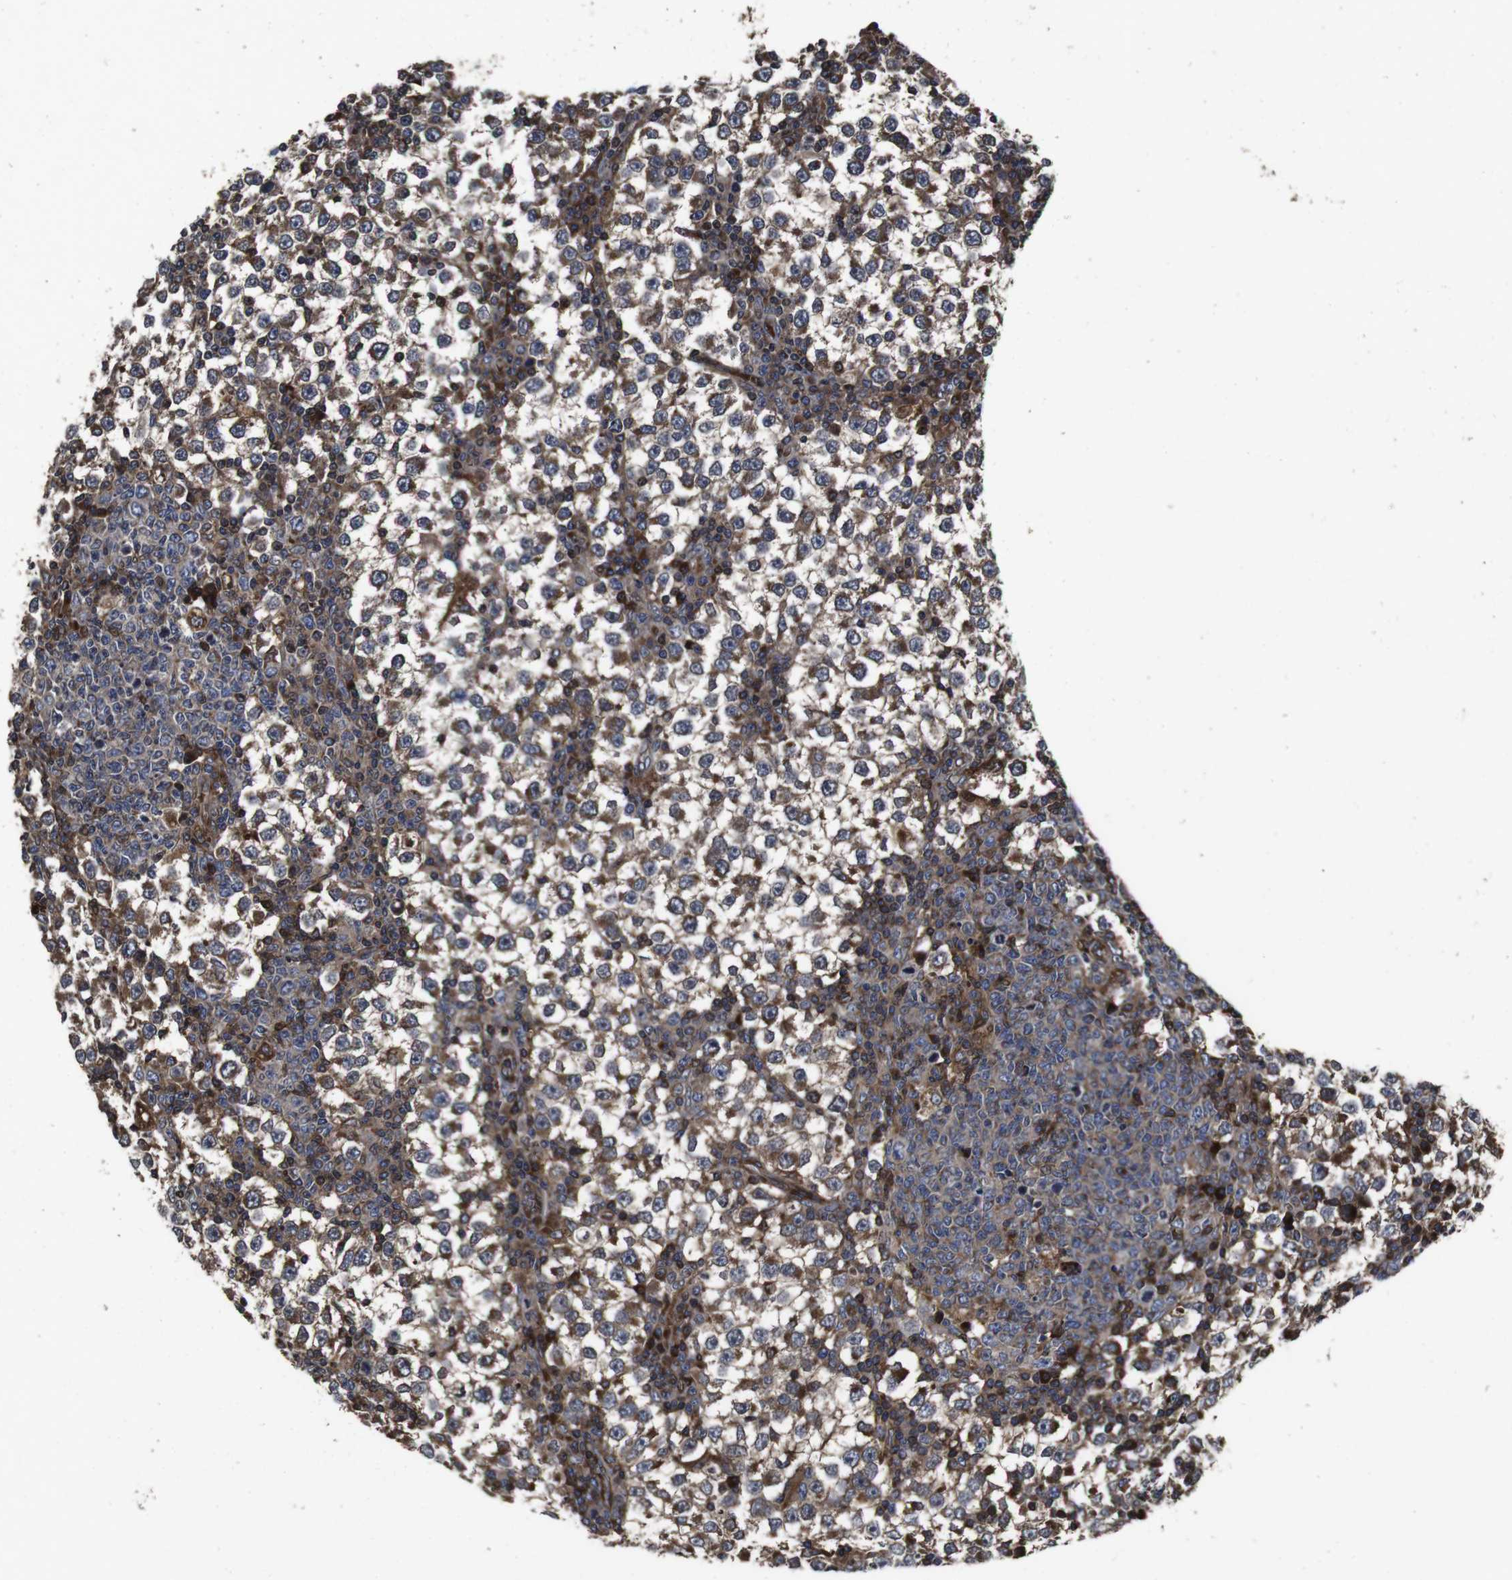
{"staining": {"intensity": "moderate", "quantity": ">75%", "location": "cytoplasmic/membranous"}, "tissue": "testis cancer", "cell_type": "Tumor cells", "image_type": "cancer", "snomed": [{"axis": "morphology", "description": "Seminoma, NOS"}, {"axis": "topography", "description": "Testis"}], "caption": "Testis cancer (seminoma) stained for a protein exhibits moderate cytoplasmic/membranous positivity in tumor cells.", "gene": "SMYD3", "patient": {"sex": "male", "age": 65}}